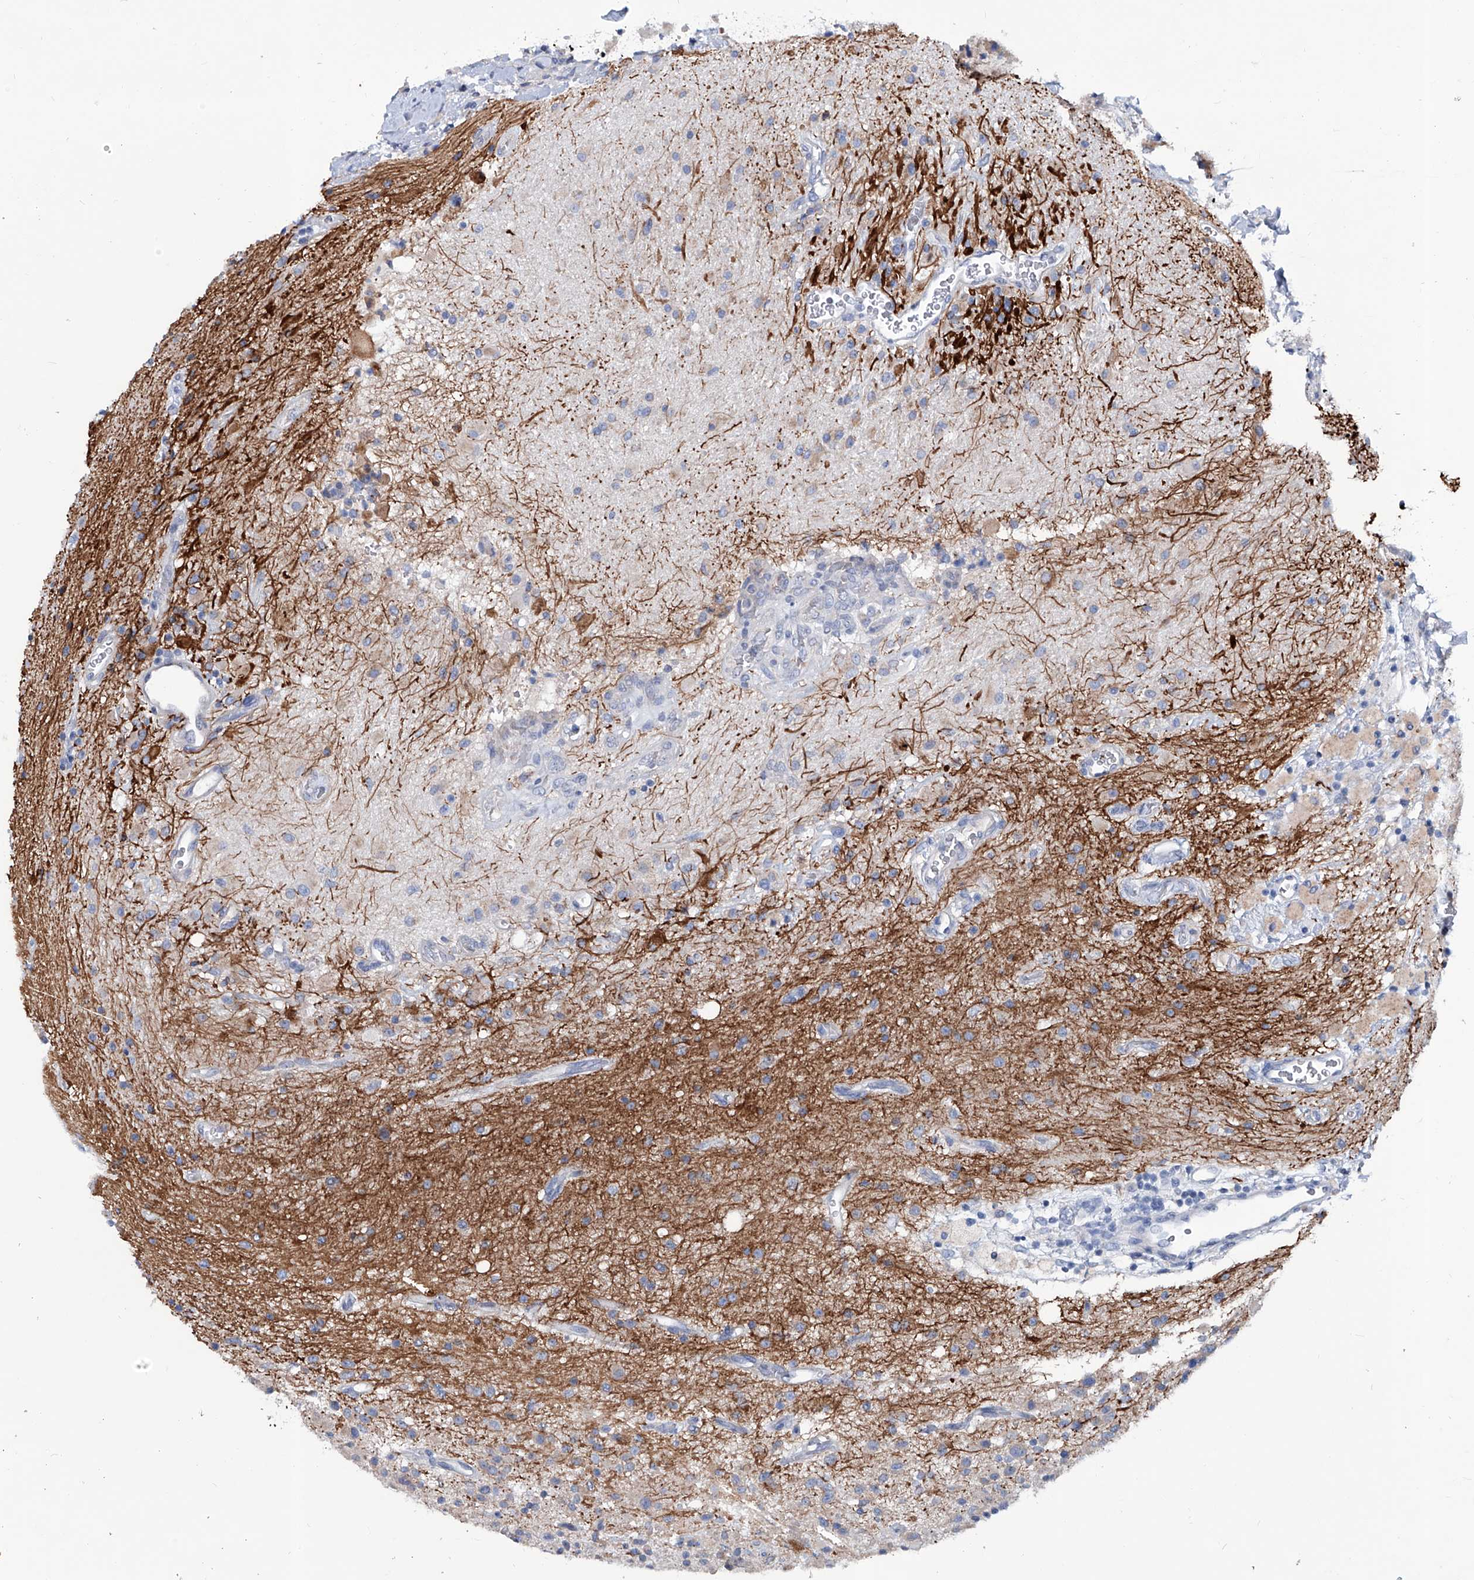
{"staining": {"intensity": "negative", "quantity": "none", "location": "none"}, "tissue": "glioma", "cell_type": "Tumor cells", "image_type": "cancer", "snomed": [{"axis": "morphology", "description": "Glioma, malignant, High grade"}, {"axis": "topography", "description": "Brain"}], "caption": "Immunohistochemistry (IHC) photomicrograph of neoplastic tissue: human malignant high-grade glioma stained with DAB (3,3'-diaminobenzidine) reveals no significant protein staining in tumor cells.", "gene": "KLHL17", "patient": {"sex": "male", "age": 34}}